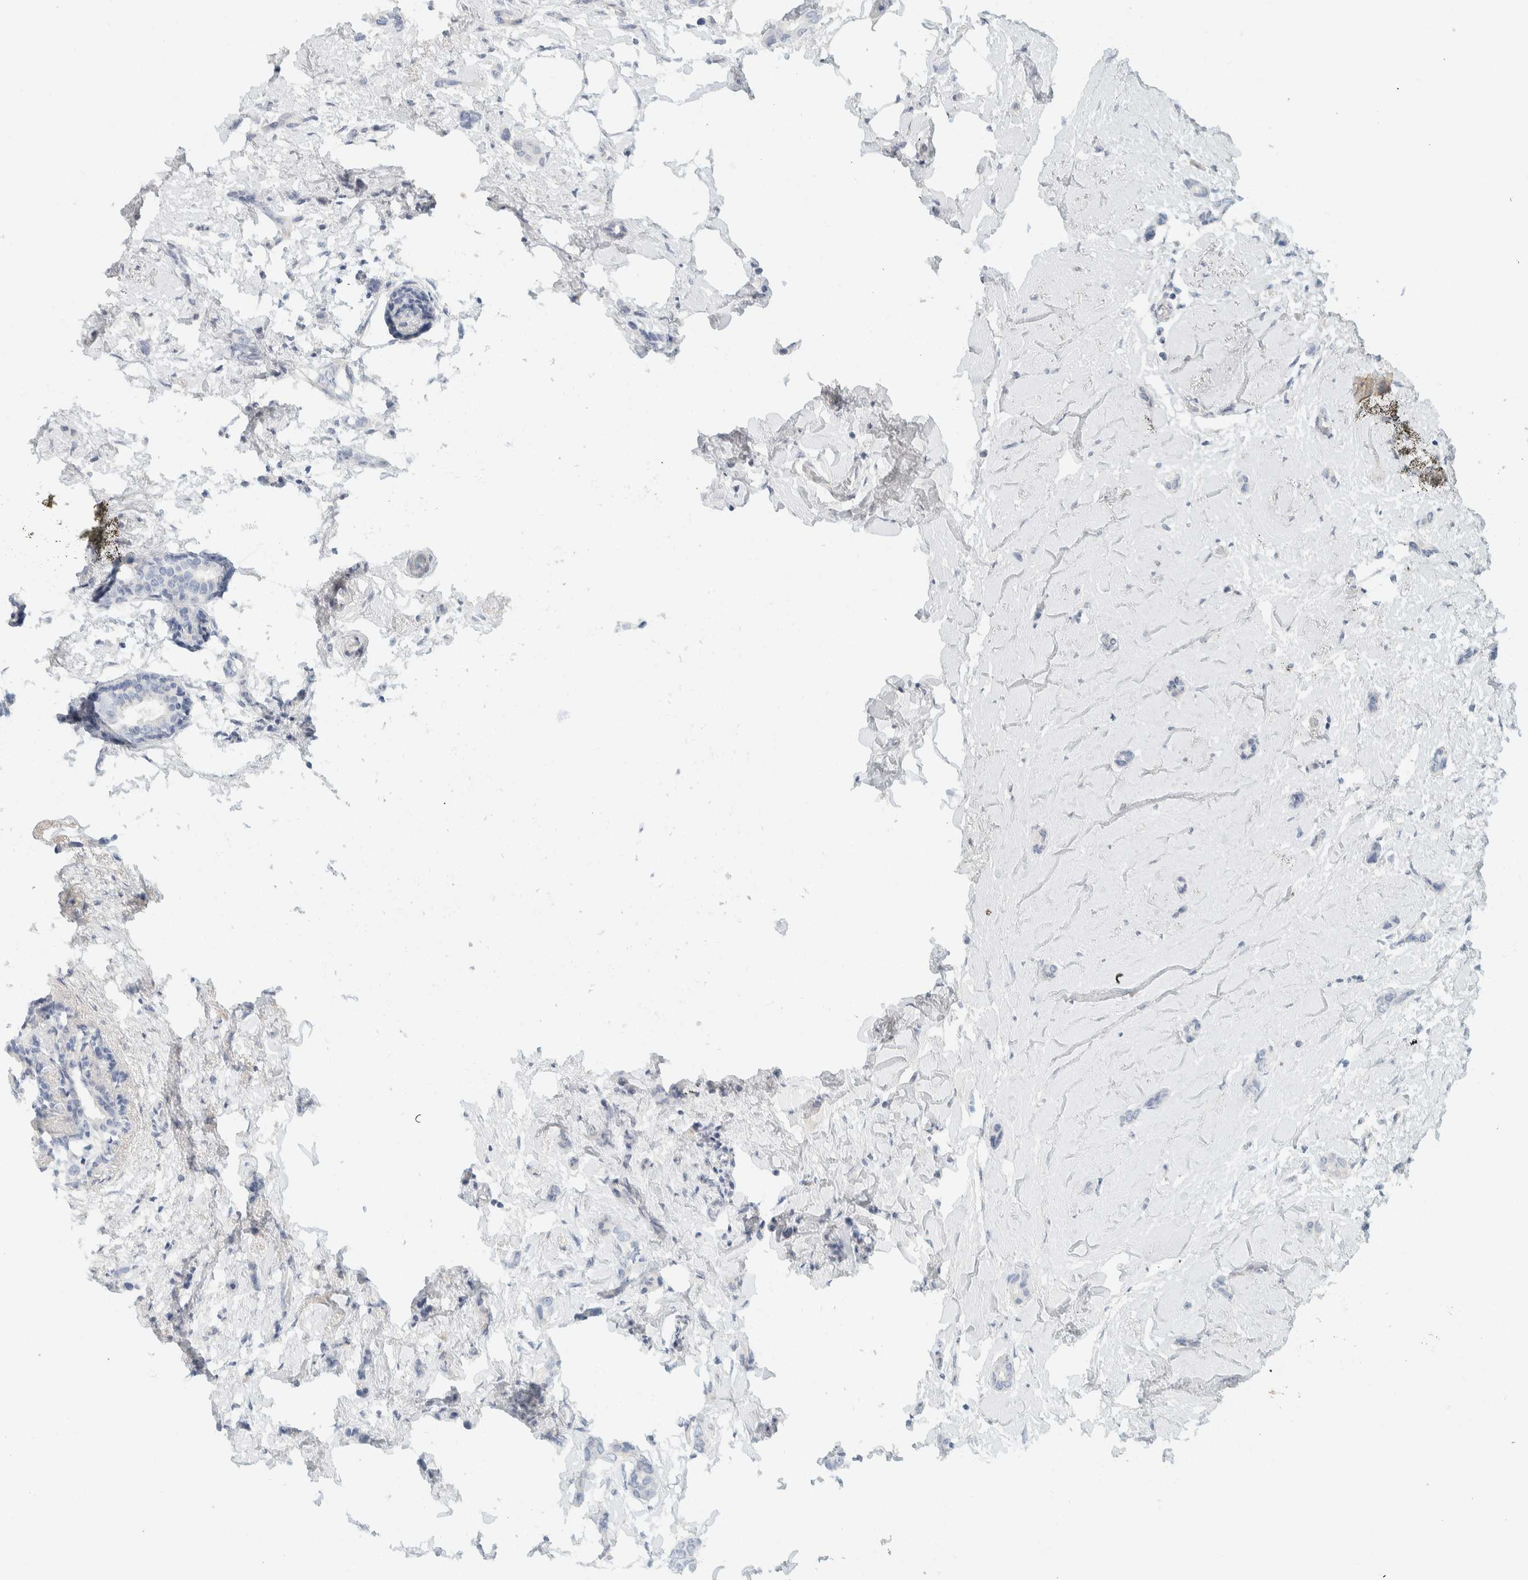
{"staining": {"intensity": "negative", "quantity": "none", "location": "none"}, "tissue": "breast cancer", "cell_type": "Tumor cells", "image_type": "cancer", "snomed": [{"axis": "morphology", "description": "Duct carcinoma"}, {"axis": "topography", "description": "Breast"}], "caption": "Tumor cells show no significant staining in breast cancer.", "gene": "ALOX12B", "patient": {"sex": "female", "age": 55}}